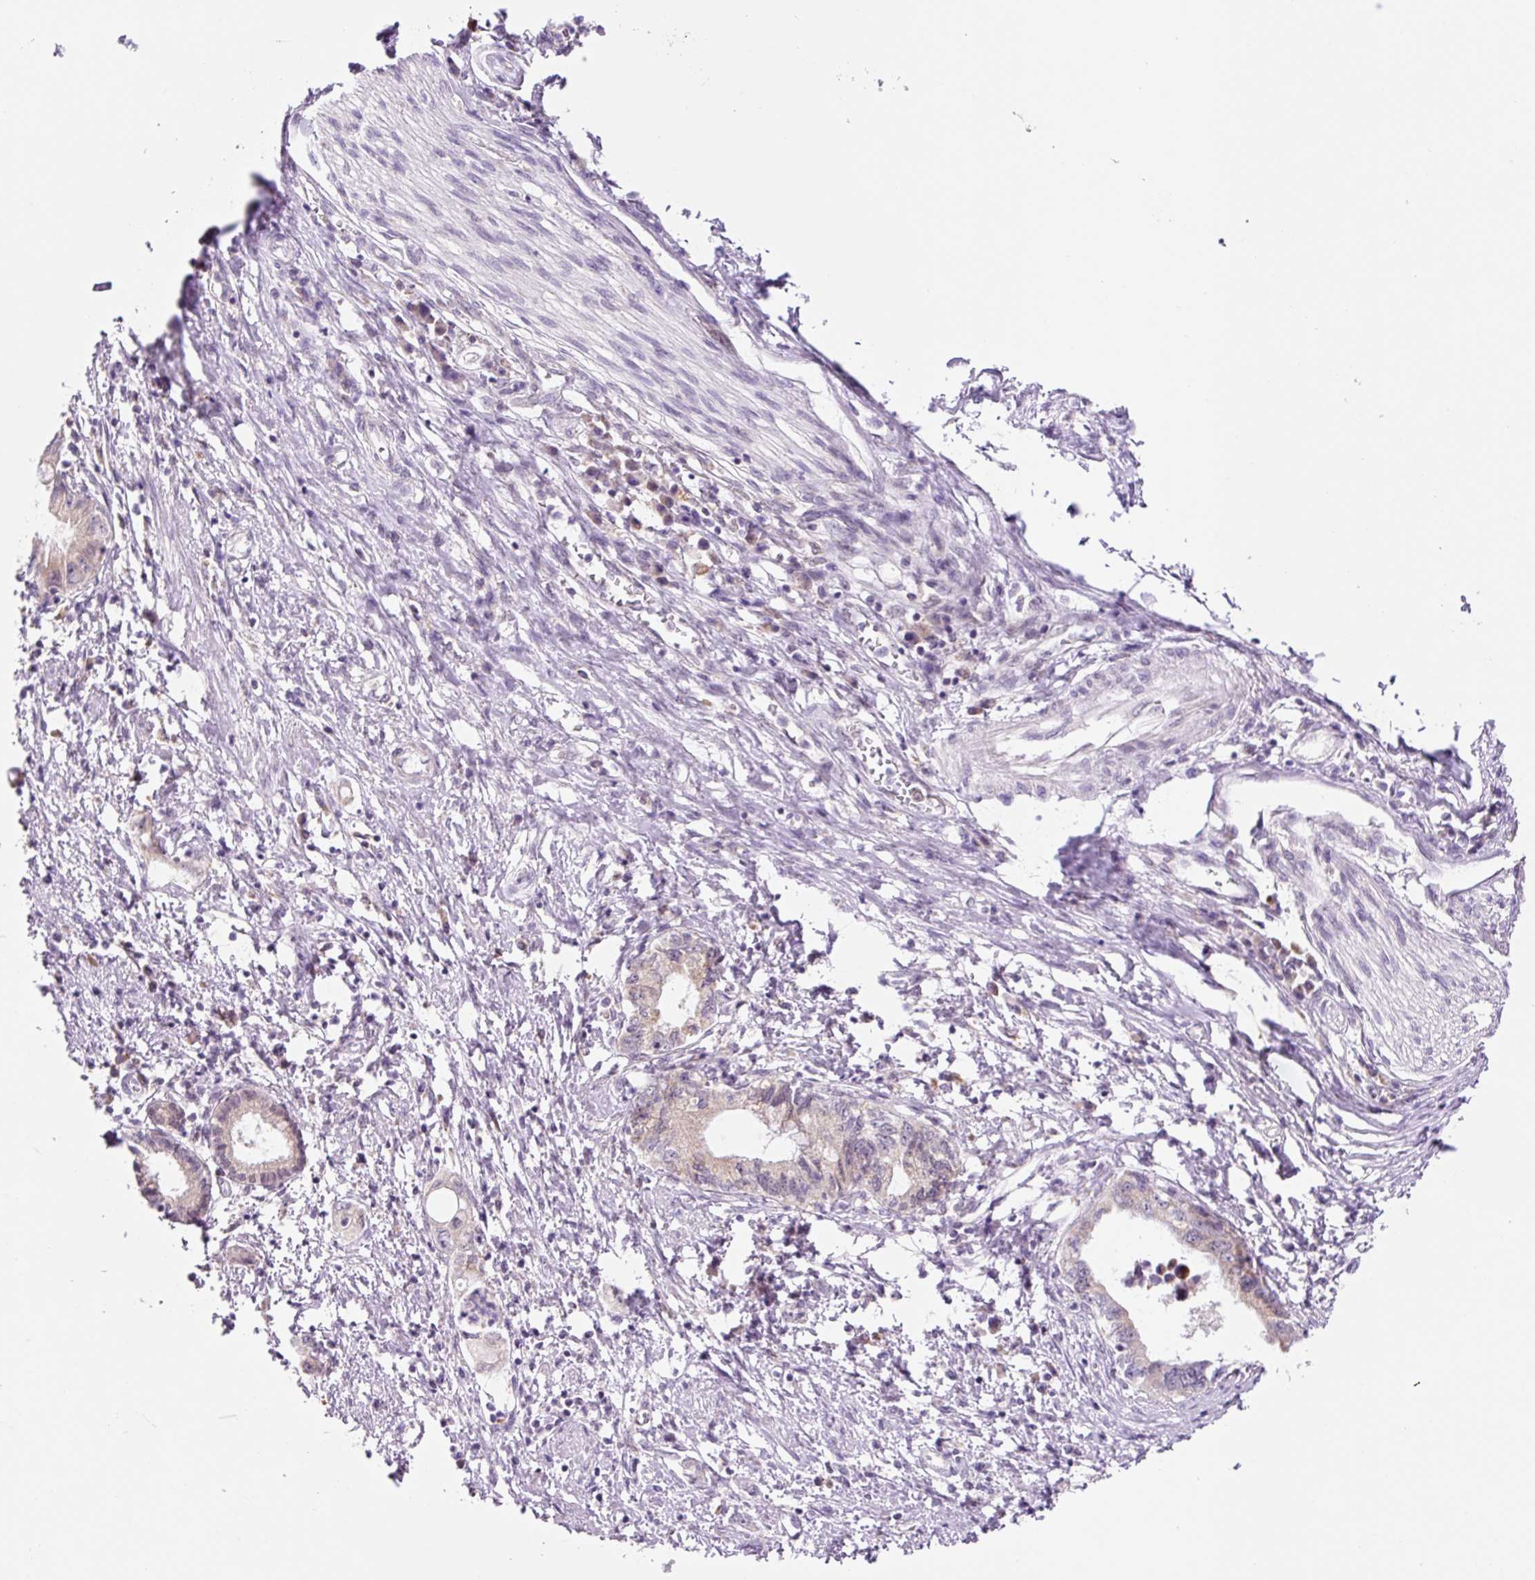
{"staining": {"intensity": "negative", "quantity": "none", "location": "none"}, "tissue": "pancreatic cancer", "cell_type": "Tumor cells", "image_type": "cancer", "snomed": [{"axis": "morphology", "description": "Adenocarcinoma, NOS"}, {"axis": "topography", "description": "Pancreas"}], "caption": "Immunohistochemical staining of adenocarcinoma (pancreatic) exhibits no significant staining in tumor cells.", "gene": "PCK2", "patient": {"sex": "female", "age": 73}}